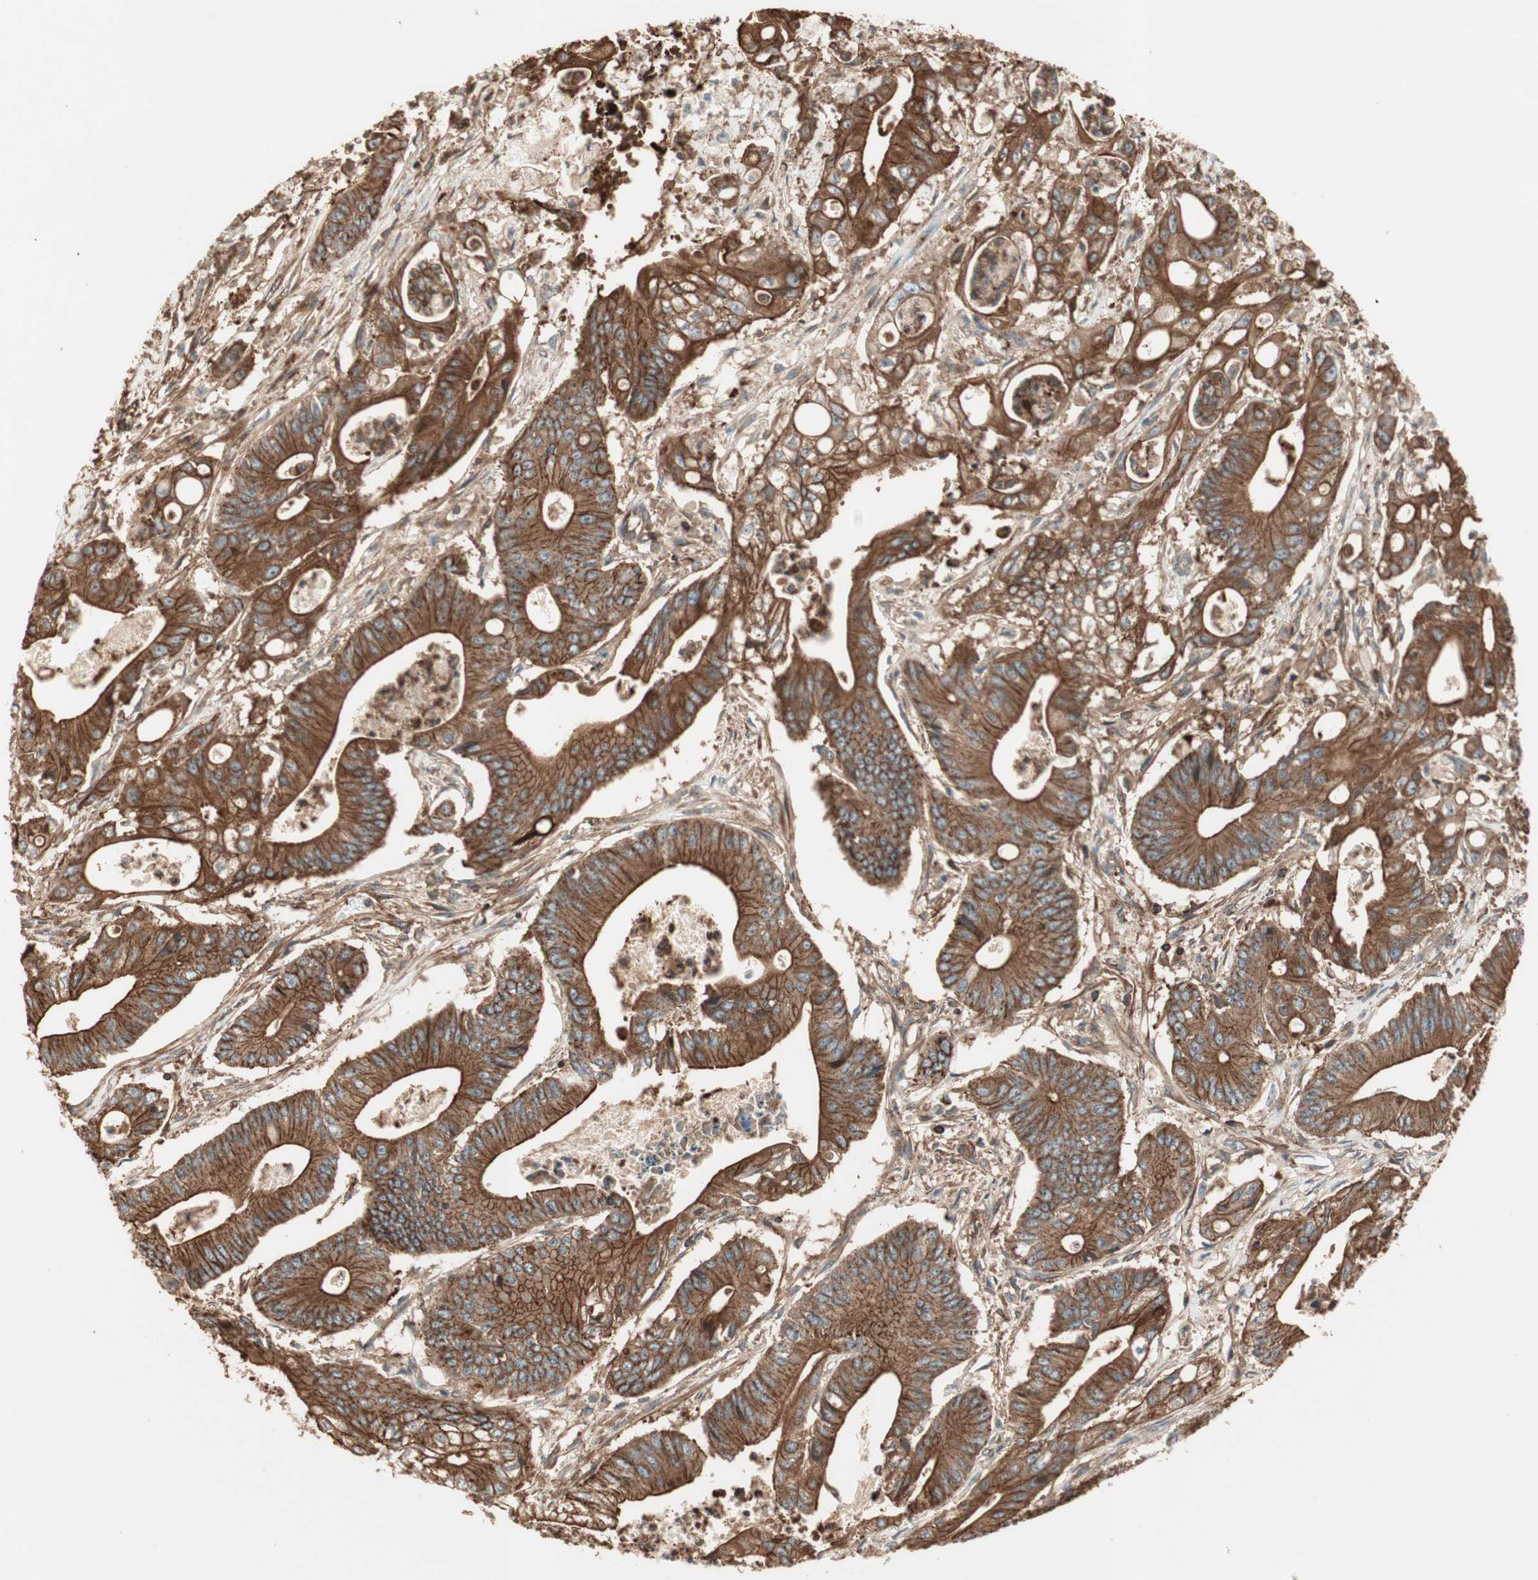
{"staining": {"intensity": "strong", "quantity": ">75%", "location": "cytoplasmic/membranous"}, "tissue": "pancreatic cancer", "cell_type": "Tumor cells", "image_type": "cancer", "snomed": [{"axis": "morphology", "description": "Normal tissue, NOS"}, {"axis": "topography", "description": "Lymph node"}], "caption": "Pancreatic cancer was stained to show a protein in brown. There is high levels of strong cytoplasmic/membranous positivity in about >75% of tumor cells.", "gene": "TCP11L1", "patient": {"sex": "male", "age": 62}}